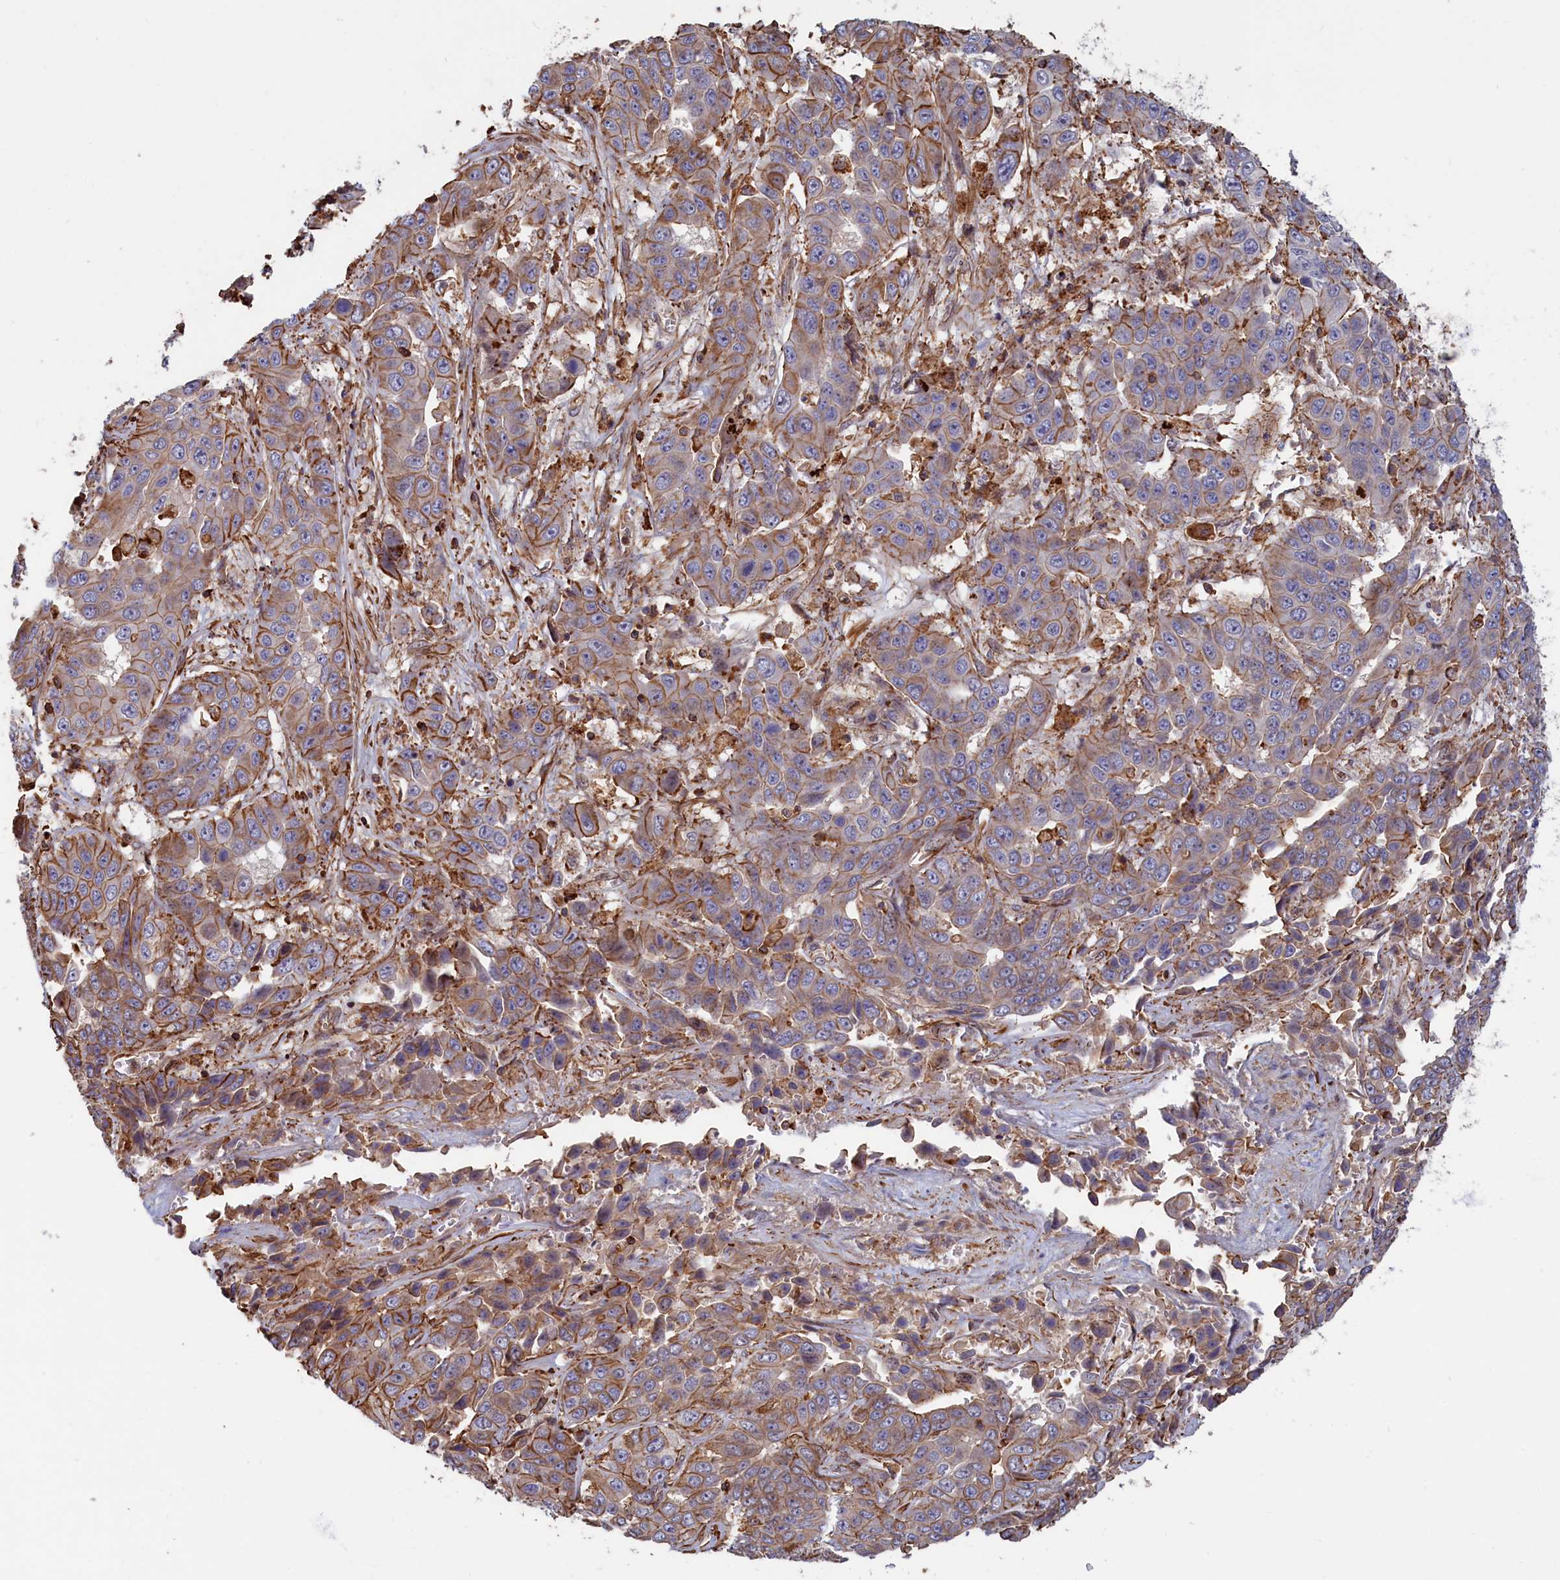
{"staining": {"intensity": "moderate", "quantity": "25%-75%", "location": "cytoplasmic/membranous"}, "tissue": "liver cancer", "cell_type": "Tumor cells", "image_type": "cancer", "snomed": [{"axis": "morphology", "description": "Cholangiocarcinoma"}, {"axis": "topography", "description": "Liver"}], "caption": "Immunohistochemistry (DAB (3,3'-diaminobenzidine)) staining of liver cholangiocarcinoma demonstrates moderate cytoplasmic/membranous protein expression in about 25%-75% of tumor cells.", "gene": "ANKRD27", "patient": {"sex": "female", "age": 52}}